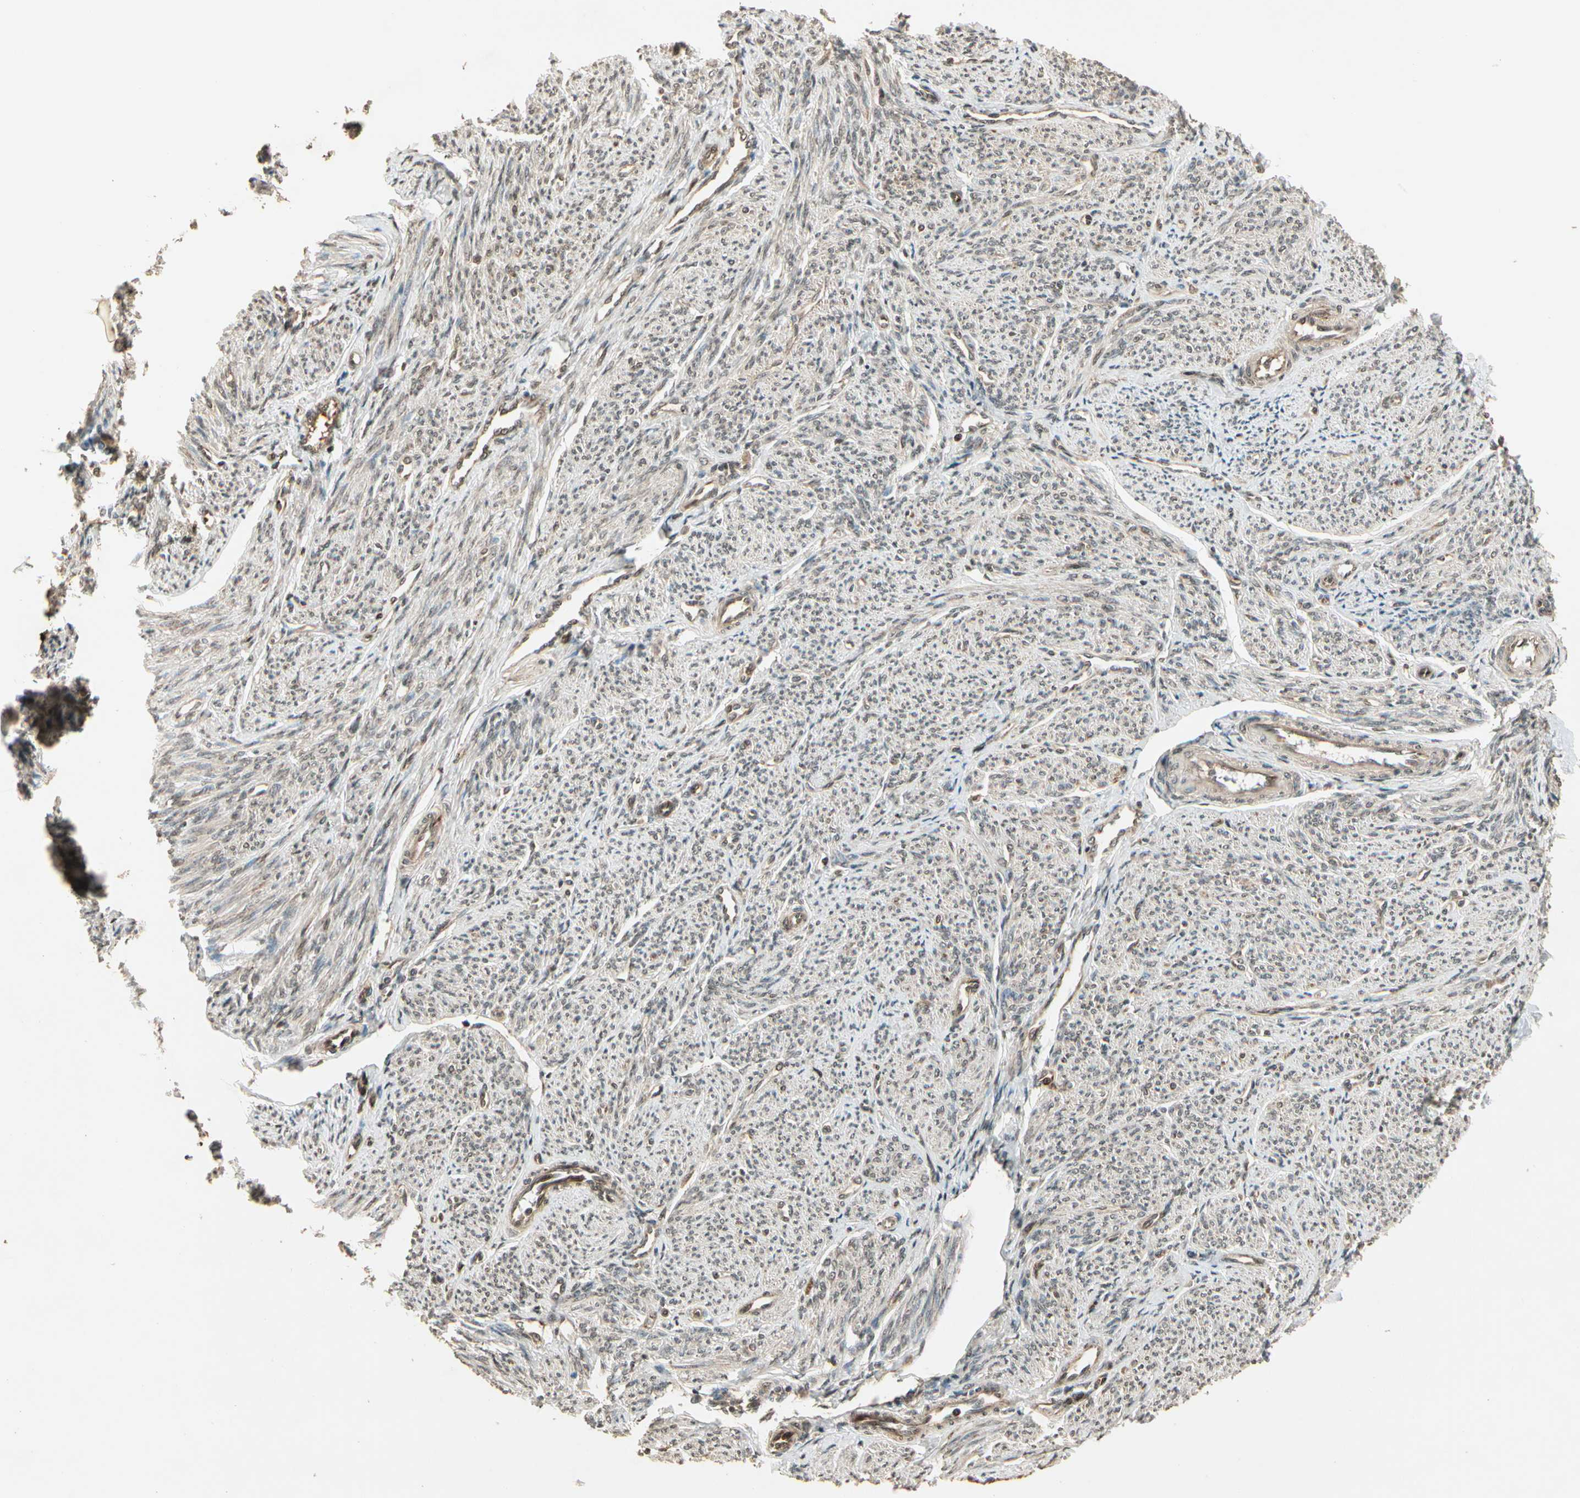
{"staining": {"intensity": "weak", "quantity": "25%-75%", "location": "cytoplasmic/membranous"}, "tissue": "smooth muscle", "cell_type": "Smooth muscle cells", "image_type": "normal", "snomed": [{"axis": "morphology", "description": "Normal tissue, NOS"}, {"axis": "topography", "description": "Smooth muscle"}], "caption": "This micrograph displays benign smooth muscle stained with immunohistochemistry to label a protein in brown. The cytoplasmic/membranous of smooth muscle cells show weak positivity for the protein. Nuclei are counter-stained blue.", "gene": "GLUL", "patient": {"sex": "female", "age": 65}}